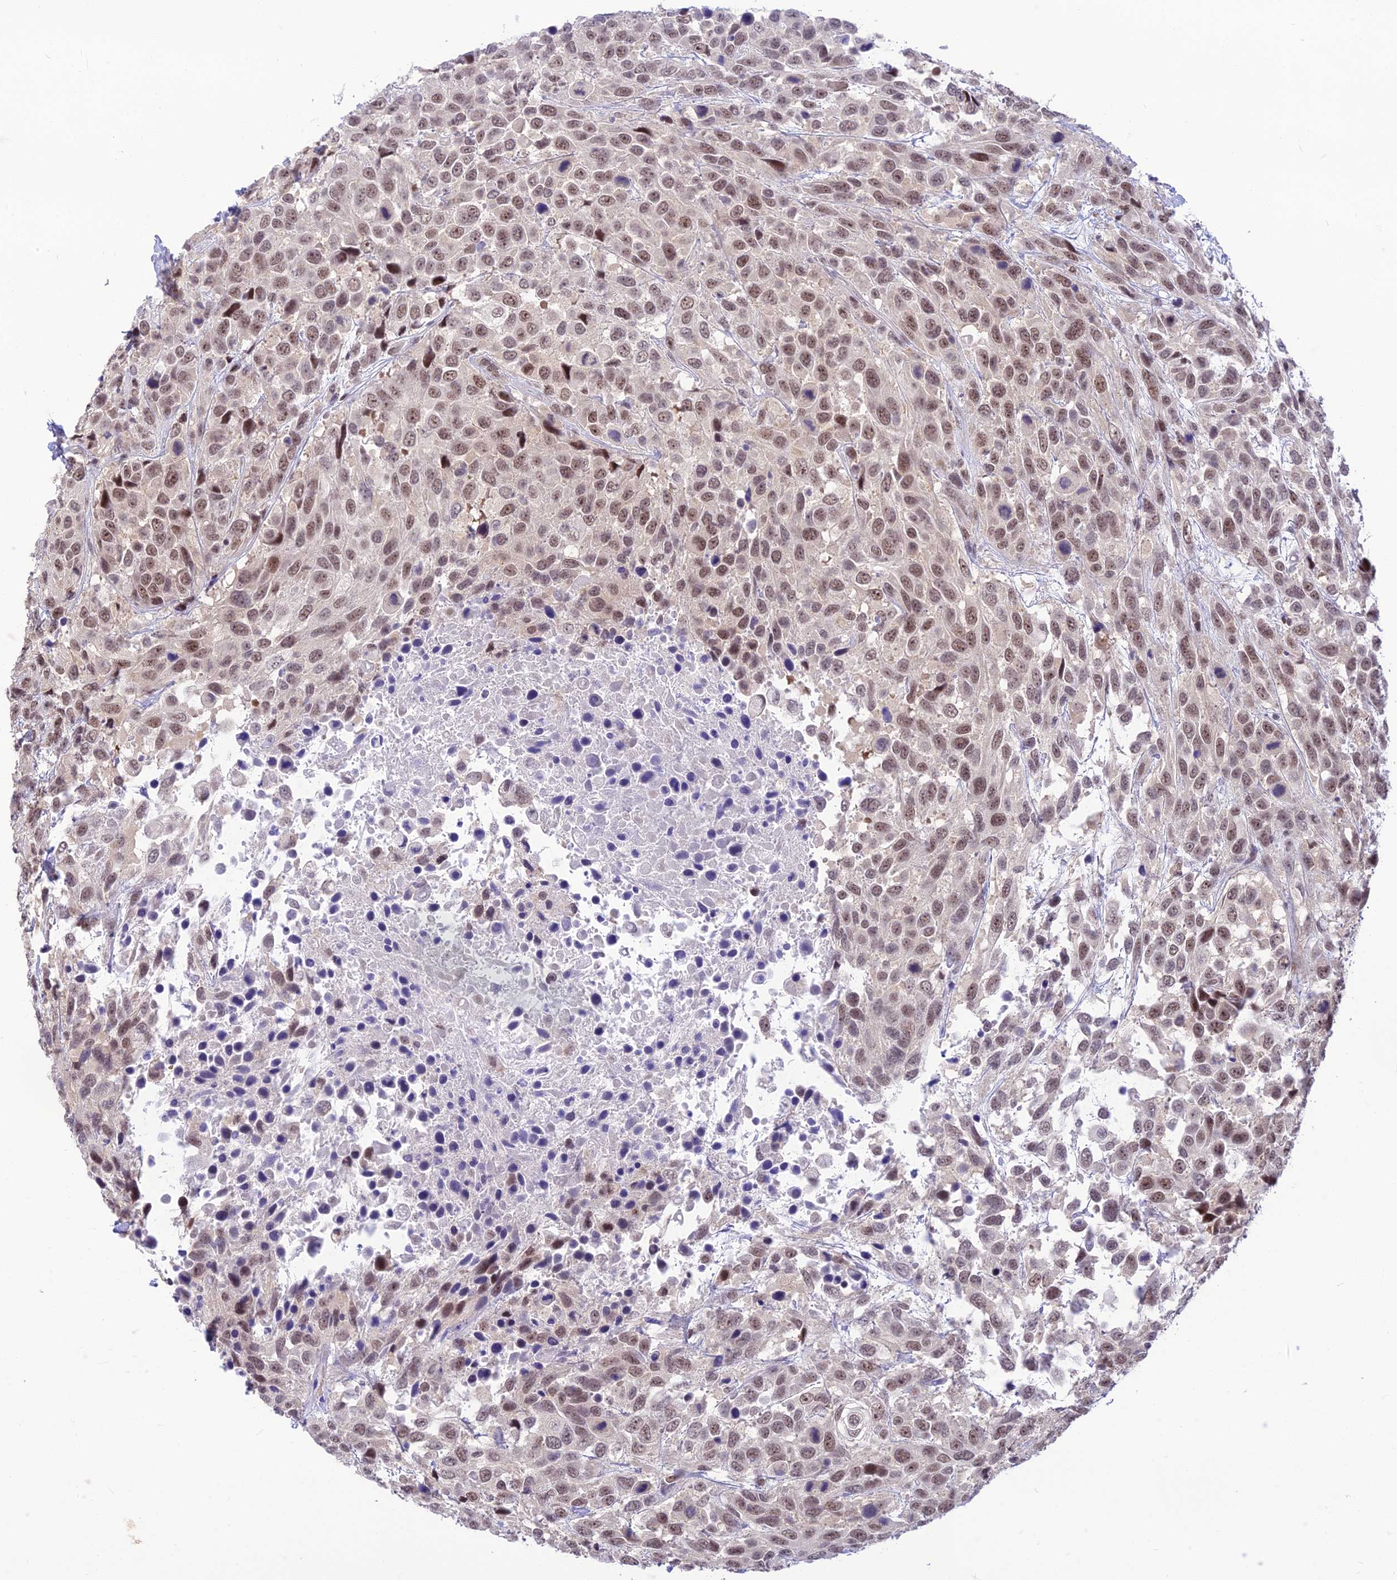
{"staining": {"intensity": "moderate", "quantity": ">75%", "location": "nuclear"}, "tissue": "urothelial cancer", "cell_type": "Tumor cells", "image_type": "cancer", "snomed": [{"axis": "morphology", "description": "Urothelial carcinoma, High grade"}, {"axis": "topography", "description": "Urinary bladder"}], "caption": "Protein staining by immunohistochemistry (IHC) reveals moderate nuclear positivity in about >75% of tumor cells in high-grade urothelial carcinoma. Using DAB (3,3'-diaminobenzidine) (brown) and hematoxylin (blue) stains, captured at high magnification using brightfield microscopy.", "gene": "ASPDH", "patient": {"sex": "female", "age": 70}}